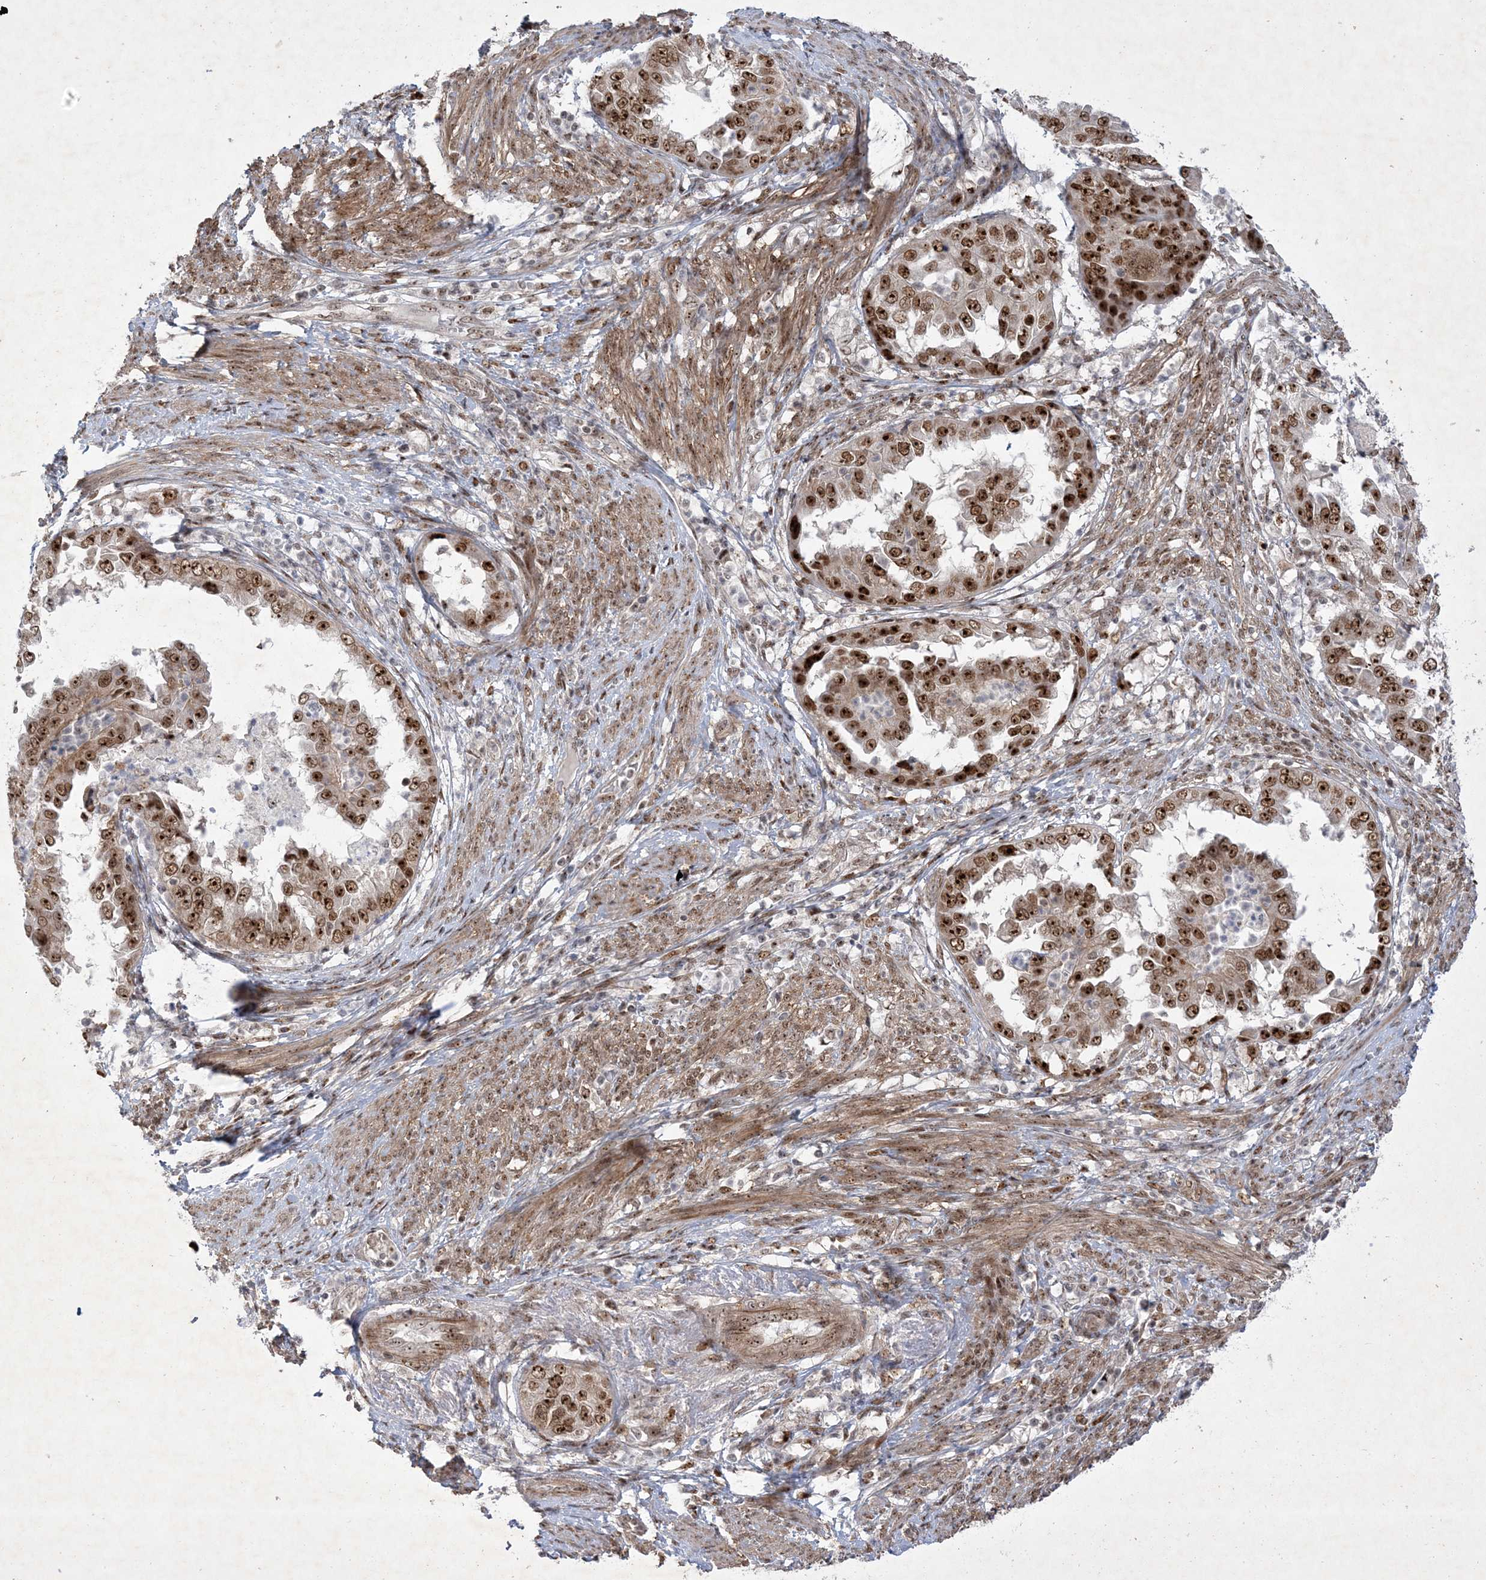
{"staining": {"intensity": "strong", "quantity": ">75%", "location": "nuclear"}, "tissue": "endometrial cancer", "cell_type": "Tumor cells", "image_type": "cancer", "snomed": [{"axis": "morphology", "description": "Adenocarcinoma, NOS"}, {"axis": "topography", "description": "Endometrium"}], "caption": "Strong nuclear protein staining is present in about >75% of tumor cells in adenocarcinoma (endometrial).", "gene": "NPM3", "patient": {"sex": "female", "age": 85}}